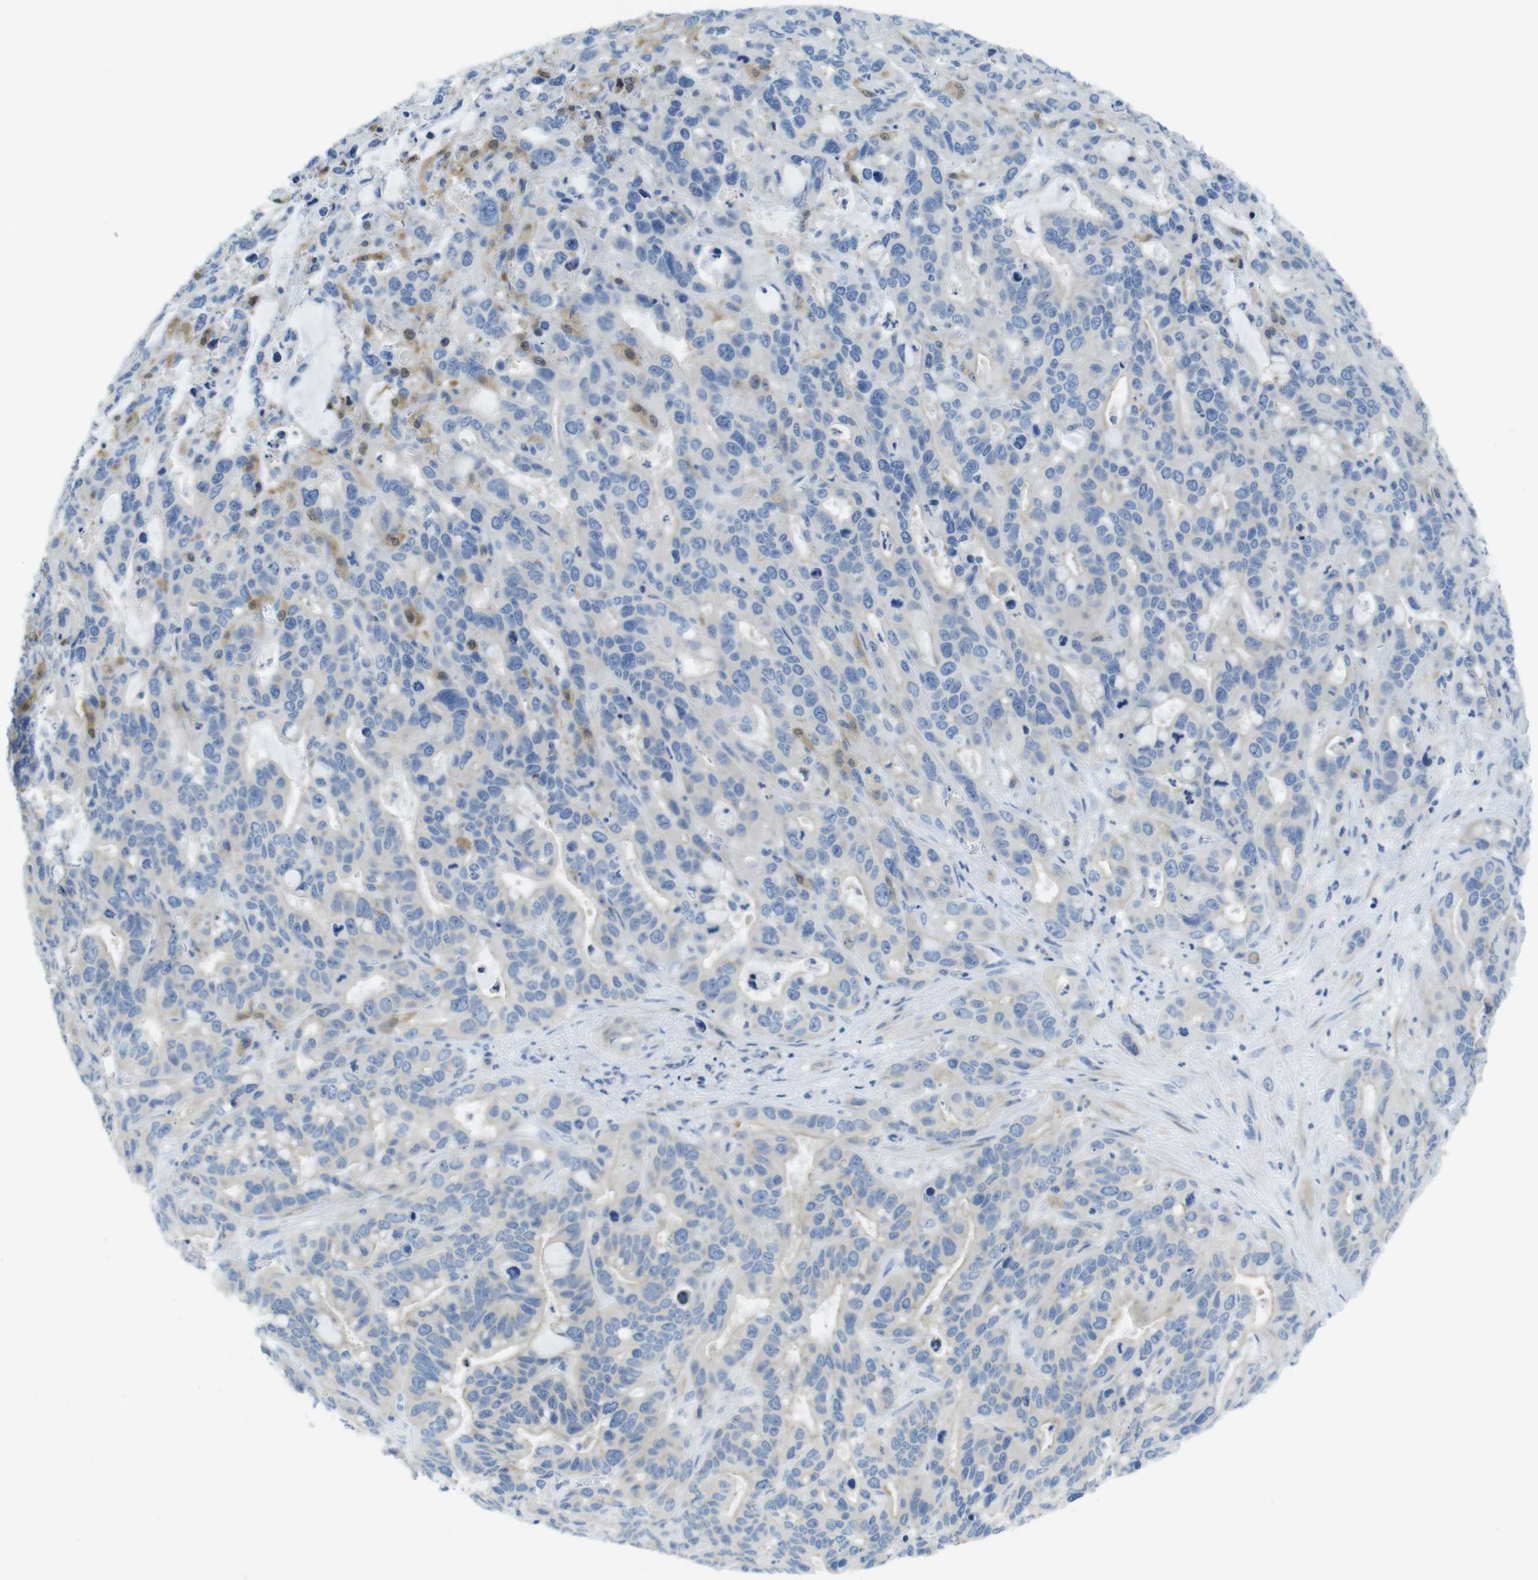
{"staining": {"intensity": "negative", "quantity": "none", "location": "none"}, "tissue": "liver cancer", "cell_type": "Tumor cells", "image_type": "cancer", "snomed": [{"axis": "morphology", "description": "Cholangiocarcinoma"}, {"axis": "topography", "description": "Liver"}], "caption": "This is an IHC histopathology image of human liver cancer (cholangiocarcinoma). There is no positivity in tumor cells.", "gene": "ASIC5", "patient": {"sex": "female", "age": 65}}